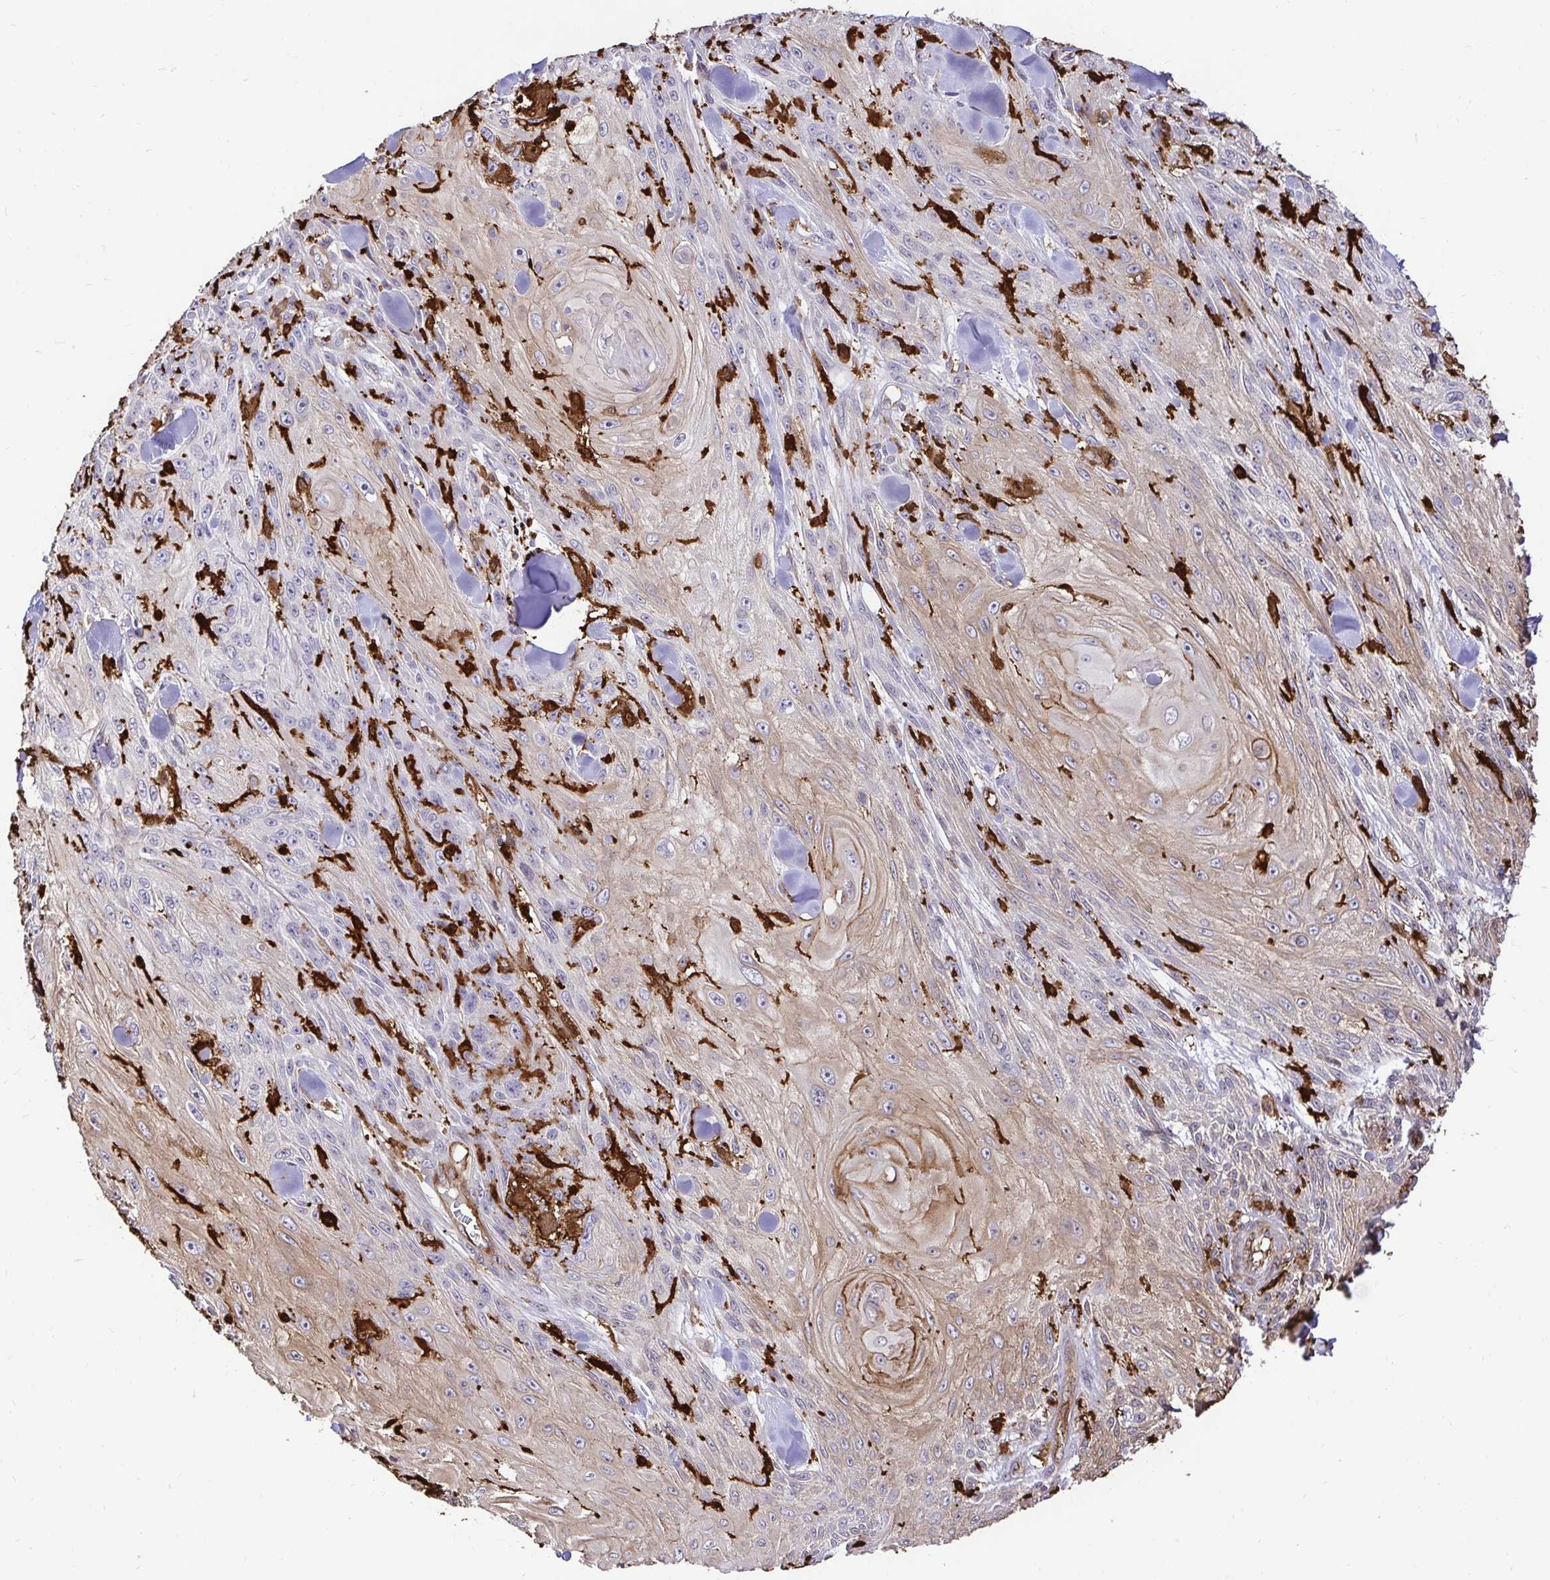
{"staining": {"intensity": "weak", "quantity": "25%-75%", "location": "cytoplasmic/membranous"}, "tissue": "skin cancer", "cell_type": "Tumor cells", "image_type": "cancer", "snomed": [{"axis": "morphology", "description": "Squamous cell carcinoma, NOS"}, {"axis": "topography", "description": "Skin"}], "caption": "Weak cytoplasmic/membranous positivity is seen in about 25%-75% of tumor cells in skin cancer (squamous cell carcinoma). The staining was performed using DAB (3,3'-diaminobenzidine), with brown indicating positive protein expression. Nuclei are stained blue with hematoxylin.", "gene": "GSN", "patient": {"sex": "male", "age": 88}}